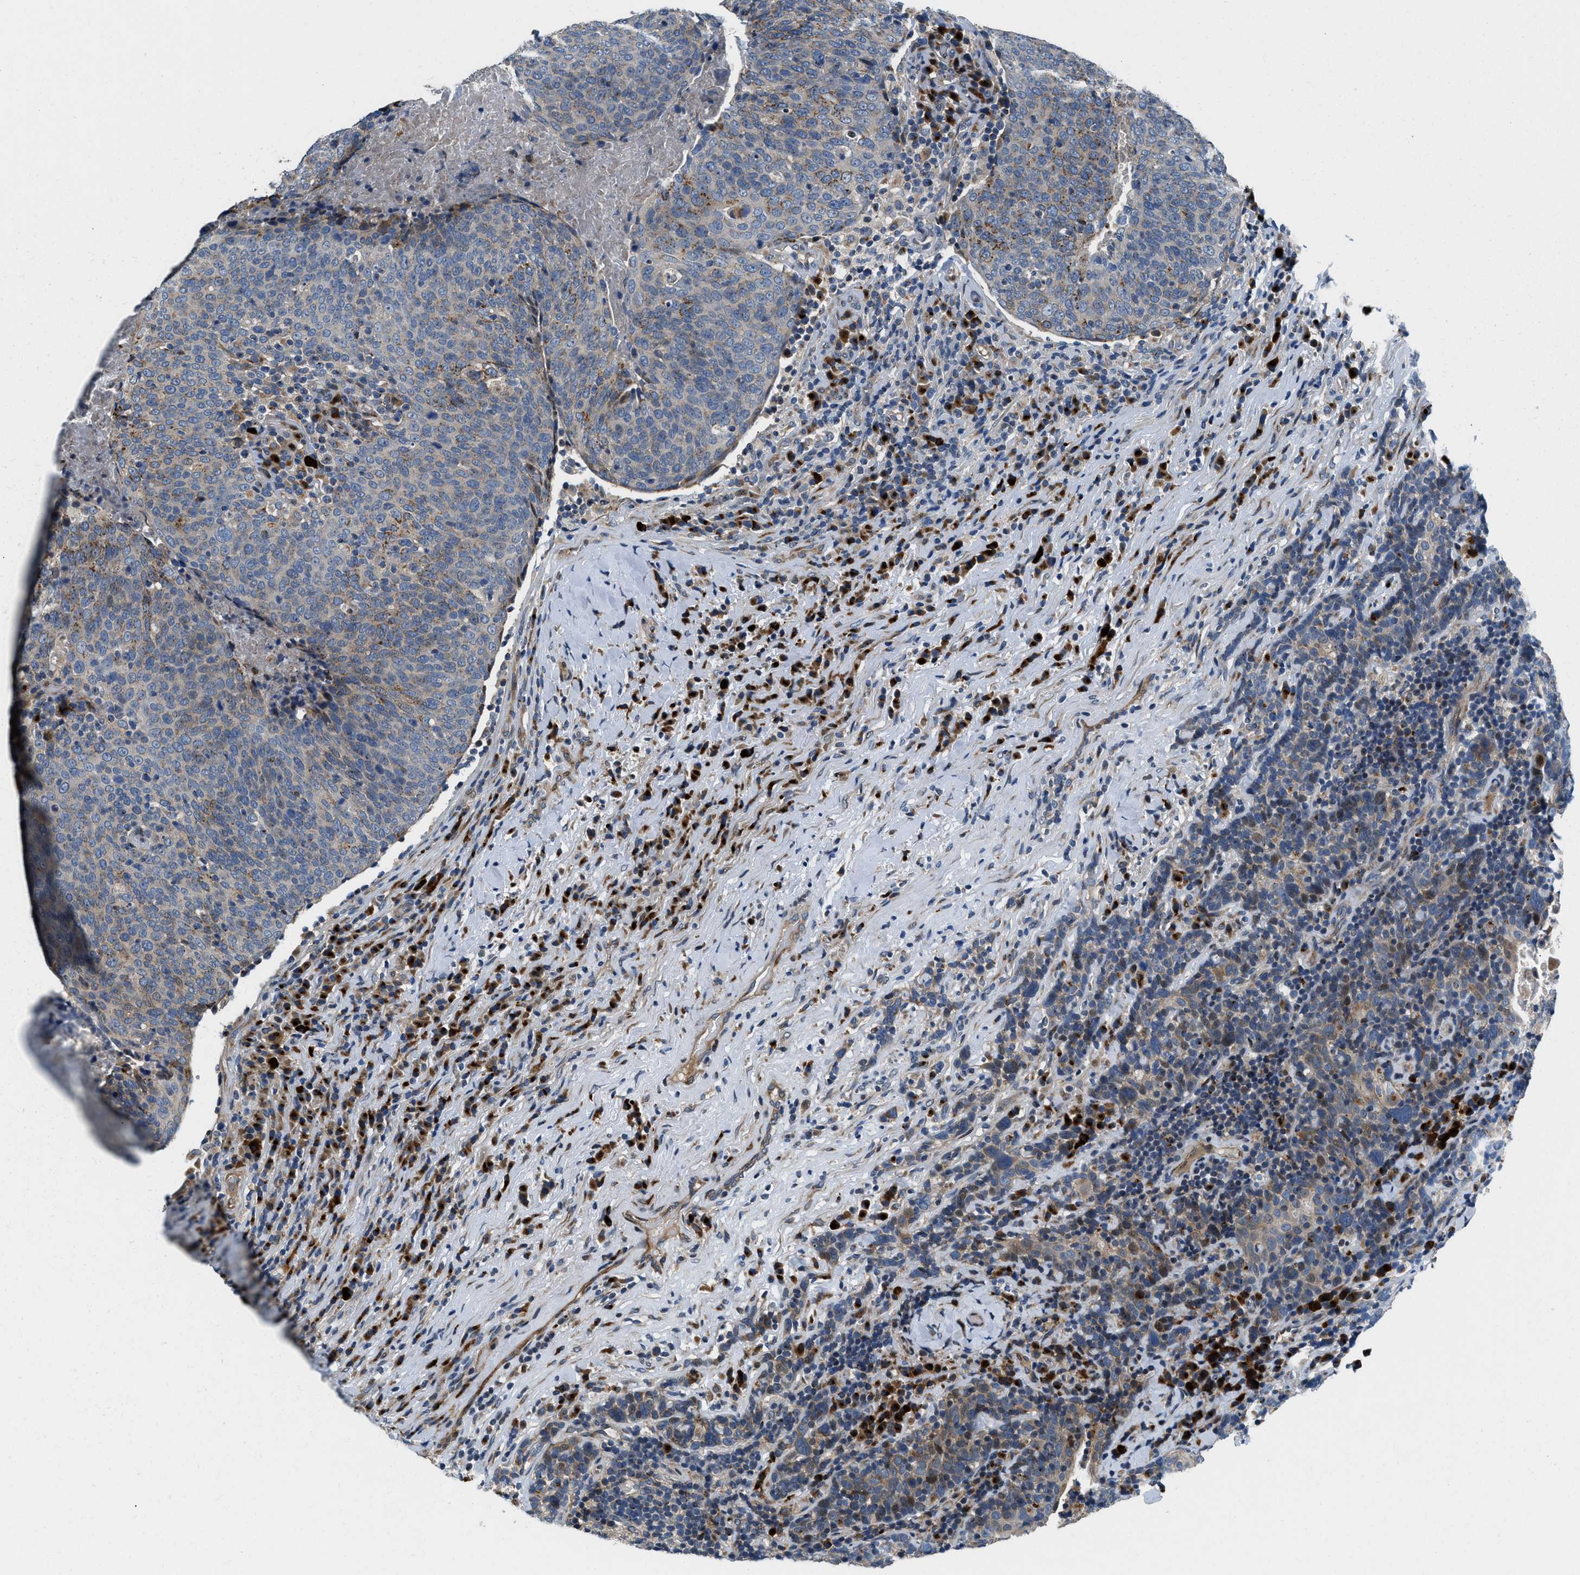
{"staining": {"intensity": "moderate", "quantity": "25%-75%", "location": "cytoplasmic/membranous"}, "tissue": "head and neck cancer", "cell_type": "Tumor cells", "image_type": "cancer", "snomed": [{"axis": "morphology", "description": "Squamous cell carcinoma, NOS"}, {"axis": "morphology", "description": "Squamous cell carcinoma, metastatic, NOS"}, {"axis": "topography", "description": "Lymph node"}, {"axis": "topography", "description": "Head-Neck"}], "caption": "Tumor cells exhibit medium levels of moderate cytoplasmic/membranous positivity in about 25%-75% of cells in human head and neck metastatic squamous cell carcinoma.", "gene": "FUT8", "patient": {"sex": "male", "age": 62}}